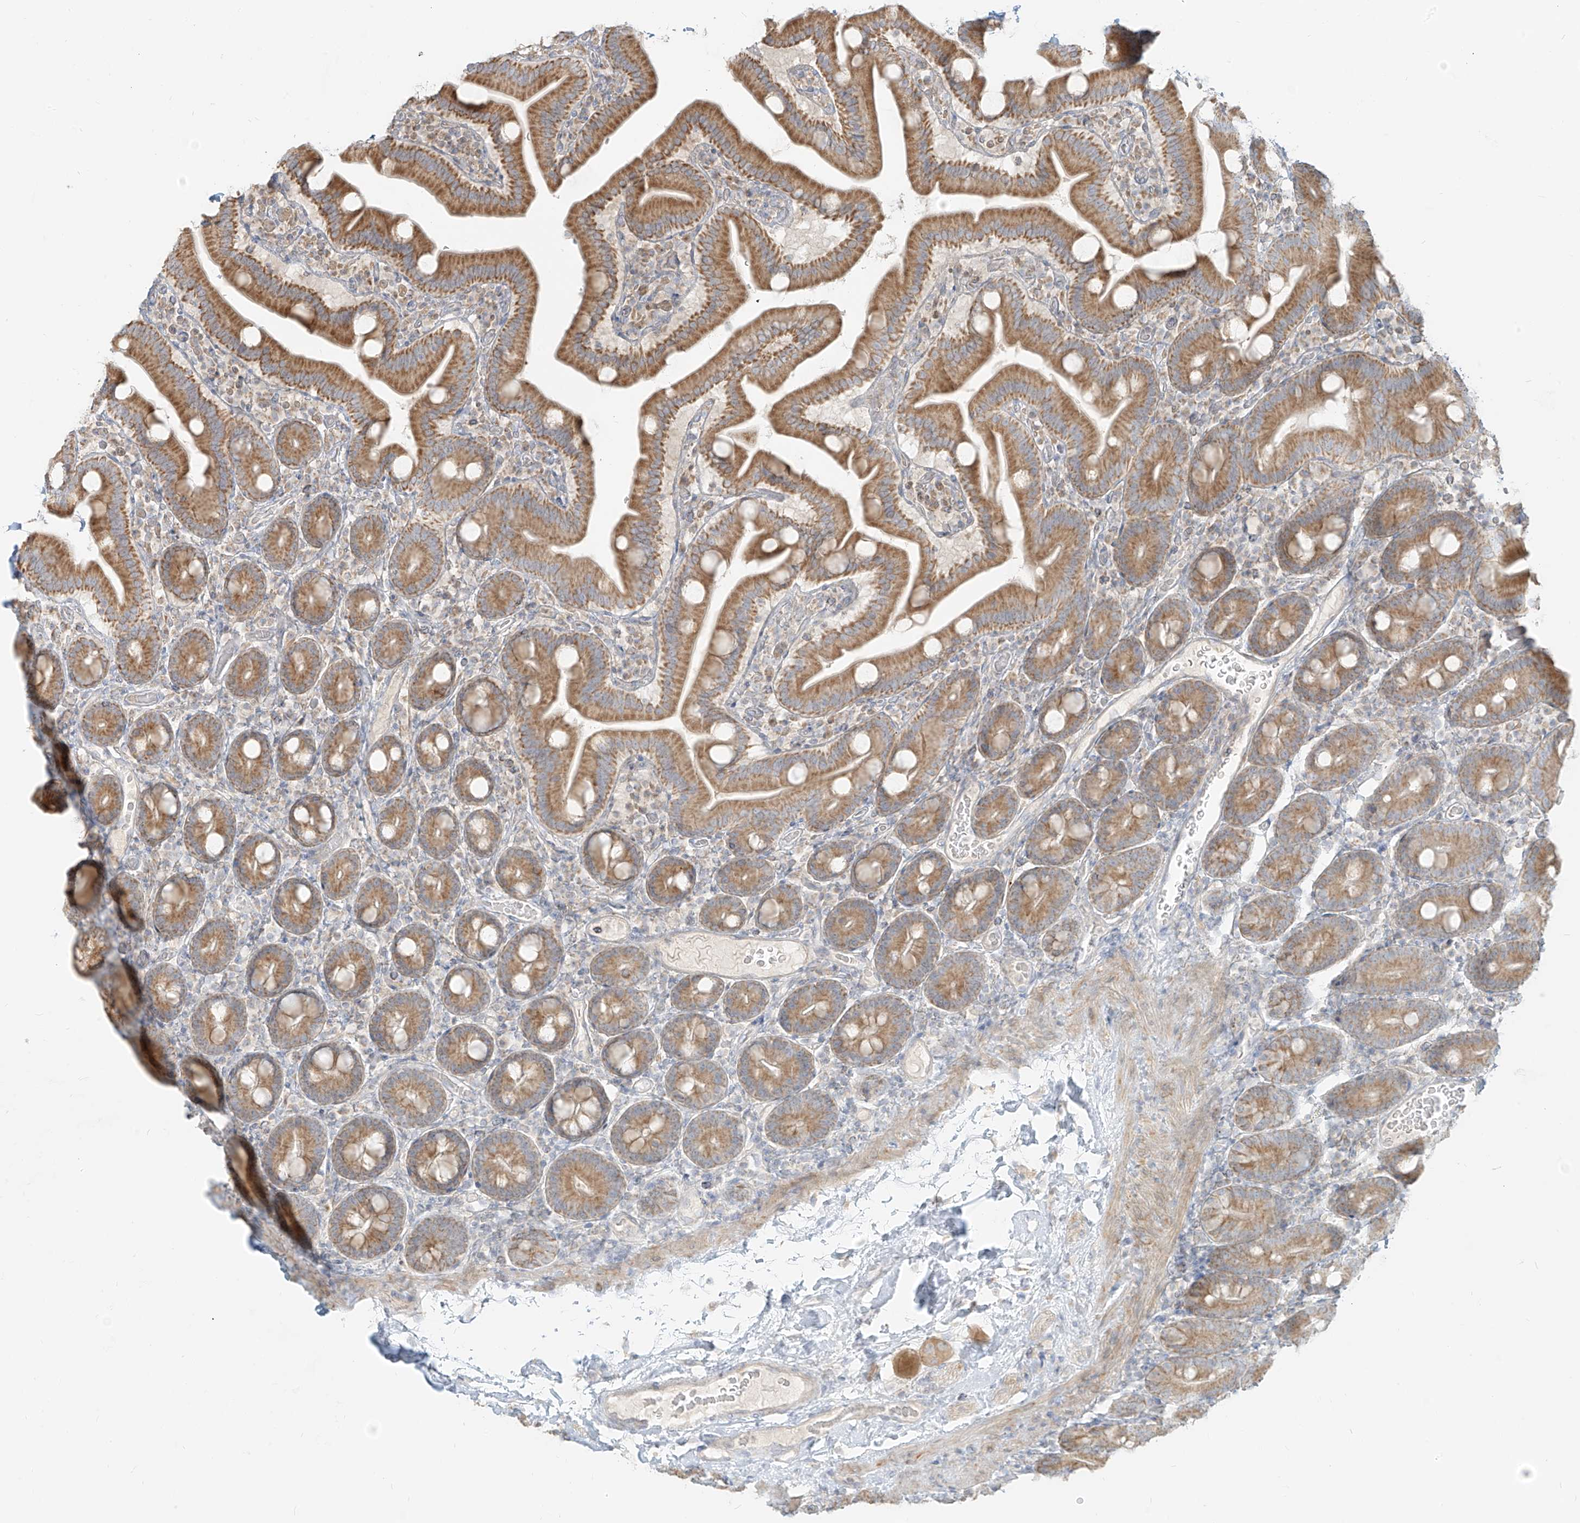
{"staining": {"intensity": "moderate", "quantity": ">75%", "location": "cytoplasmic/membranous"}, "tissue": "duodenum", "cell_type": "Glandular cells", "image_type": "normal", "snomed": [{"axis": "morphology", "description": "Normal tissue, NOS"}, {"axis": "topography", "description": "Duodenum"}], "caption": "The micrograph demonstrates immunohistochemical staining of unremarkable duodenum. There is moderate cytoplasmic/membranous positivity is present in about >75% of glandular cells.", "gene": "ZIM3", "patient": {"sex": "male", "age": 55}}